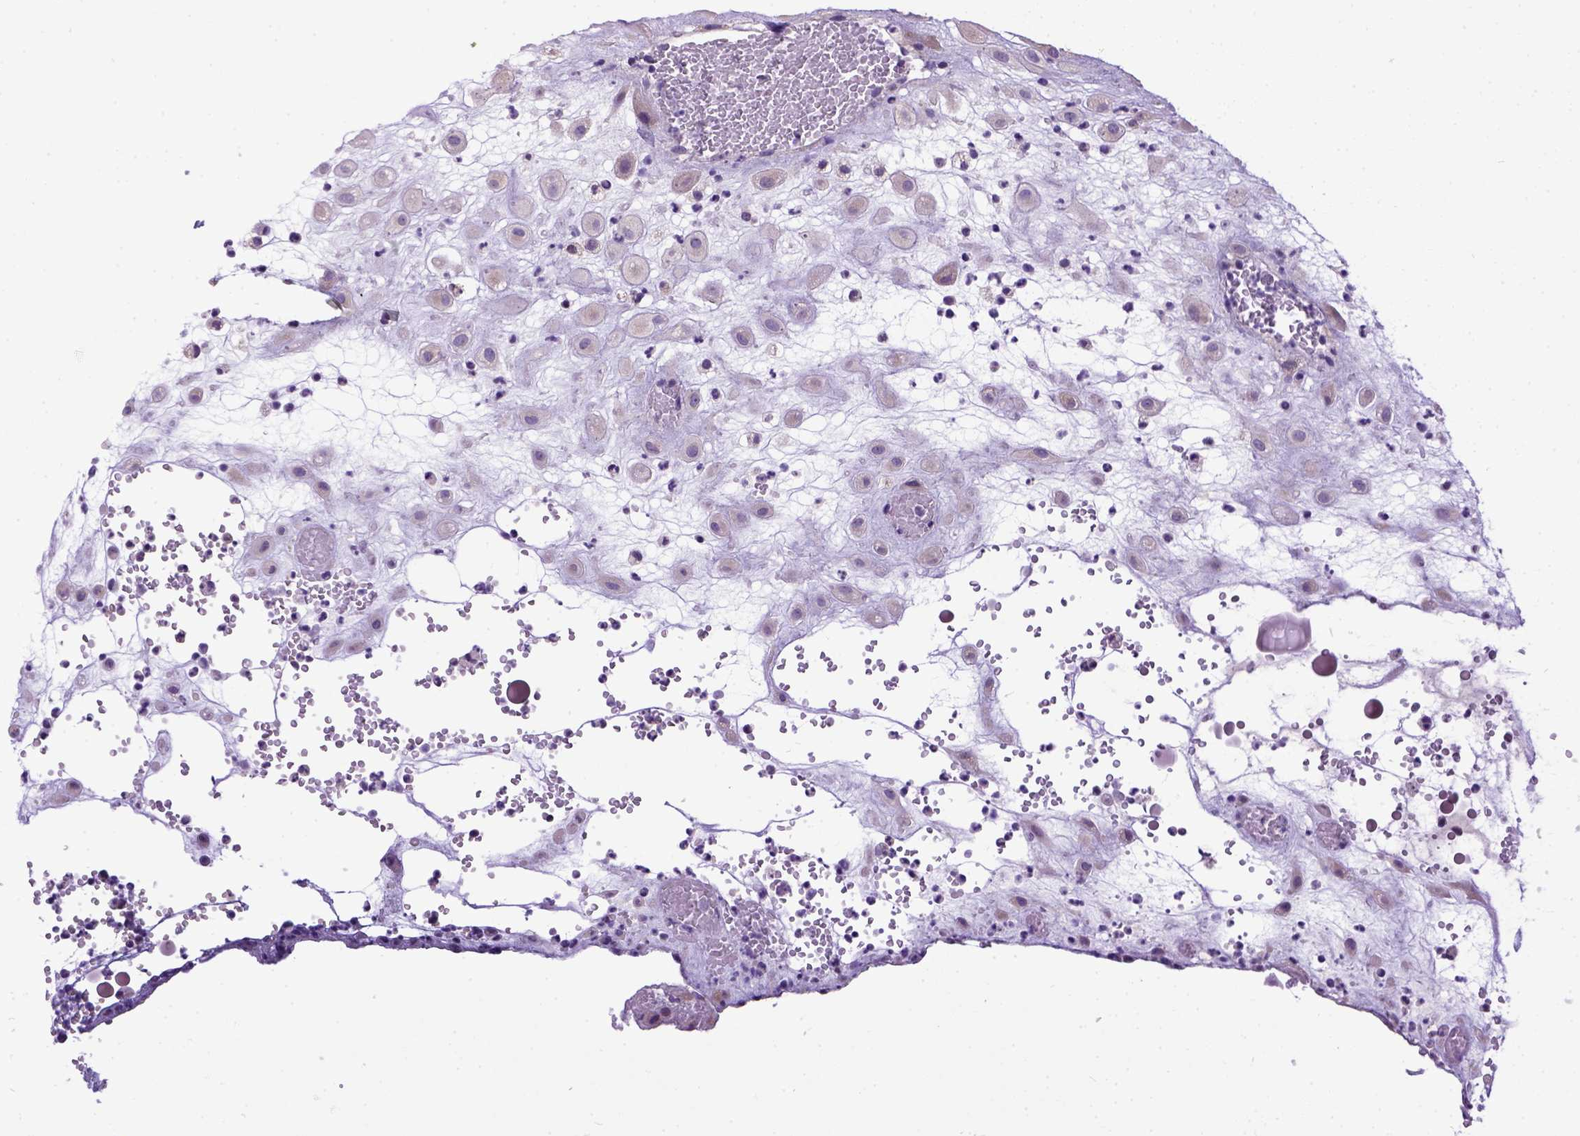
{"staining": {"intensity": "negative", "quantity": "none", "location": "none"}, "tissue": "placenta", "cell_type": "Decidual cells", "image_type": "normal", "snomed": [{"axis": "morphology", "description": "Normal tissue, NOS"}, {"axis": "topography", "description": "Placenta"}], "caption": "A photomicrograph of placenta stained for a protein shows no brown staining in decidual cells. The staining was performed using DAB to visualize the protein expression in brown, while the nuclei were stained in blue with hematoxylin (Magnification: 20x).", "gene": "NEK5", "patient": {"sex": "female", "age": 24}}